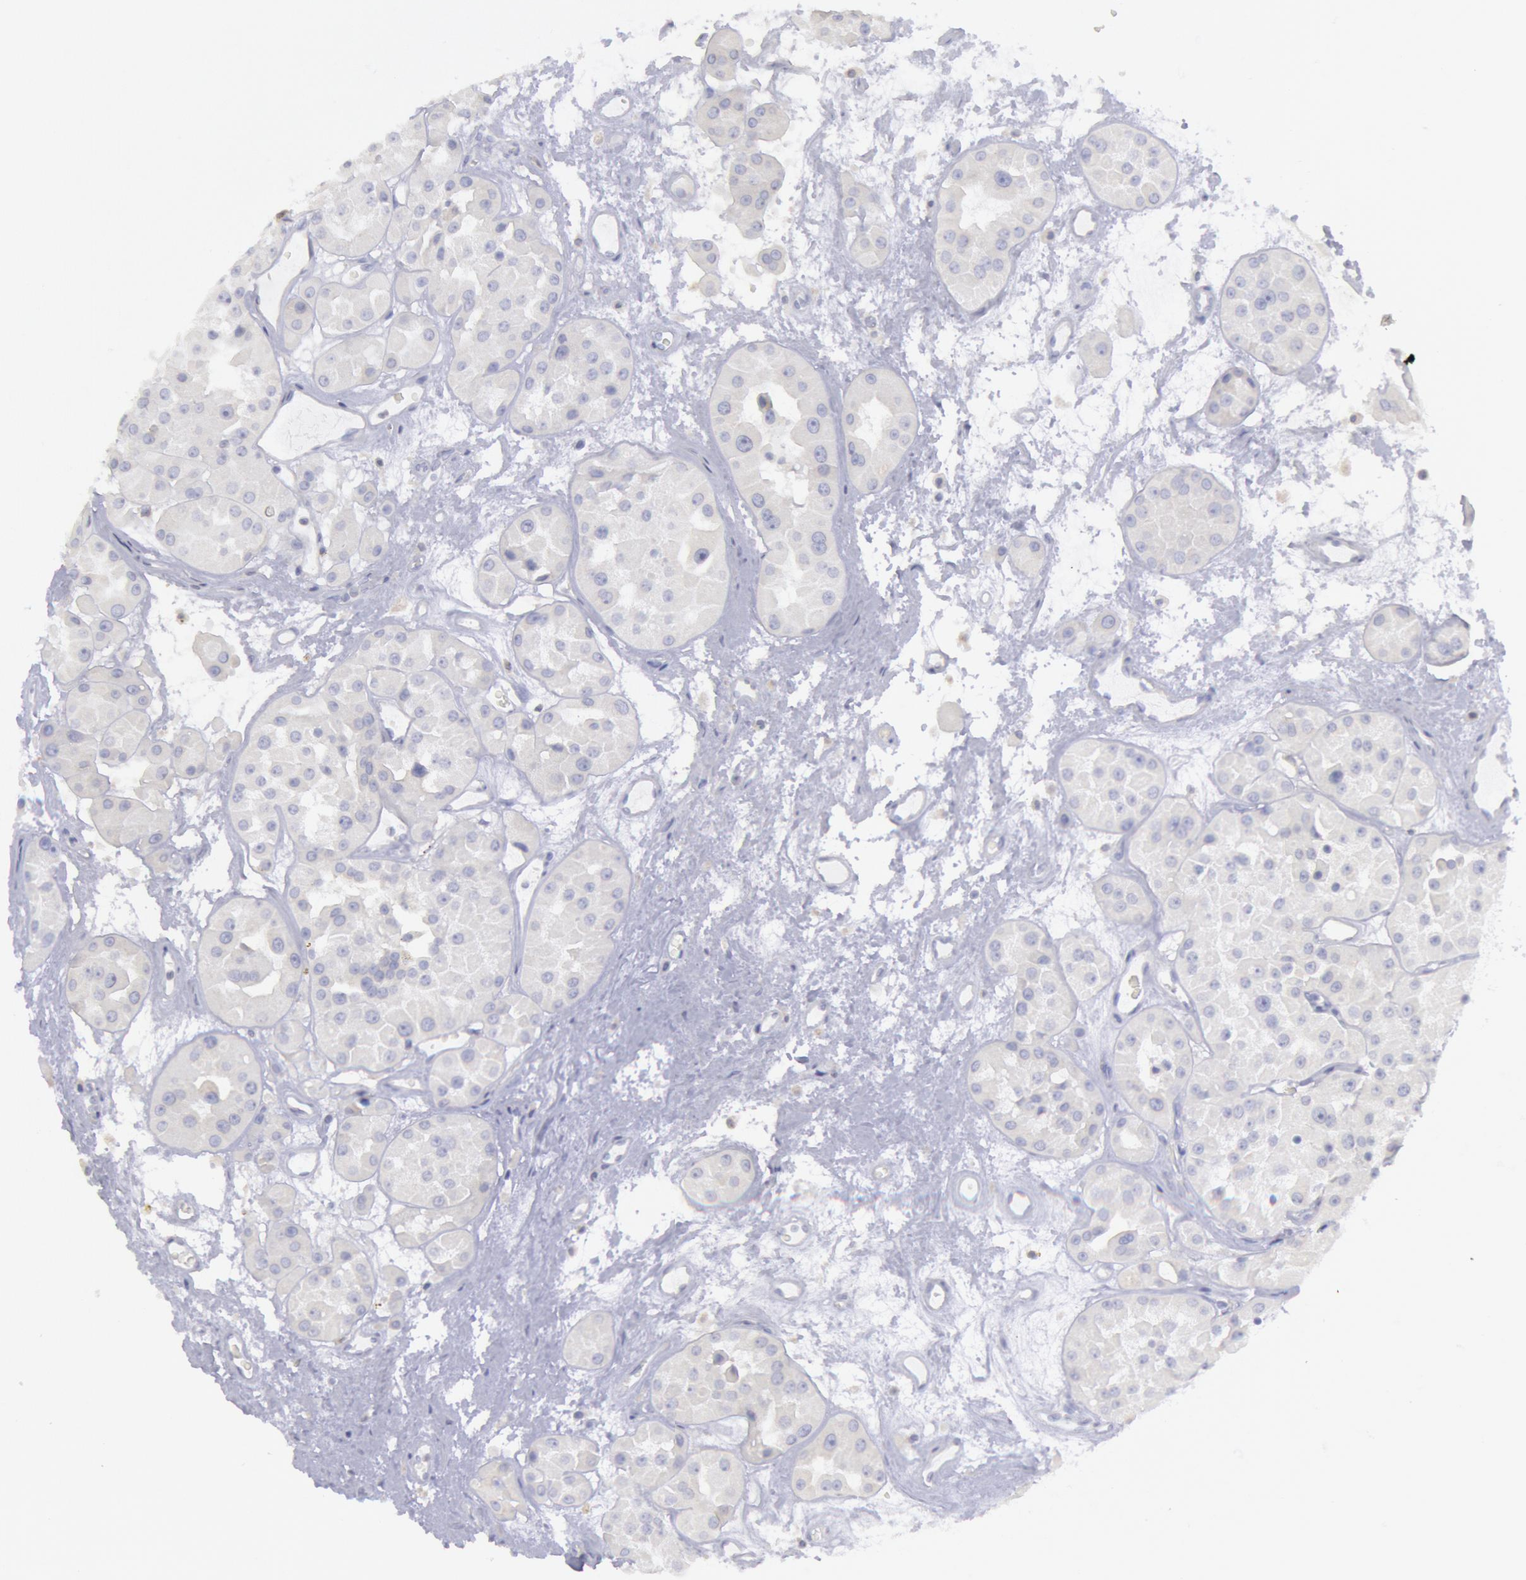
{"staining": {"intensity": "negative", "quantity": "none", "location": "none"}, "tissue": "renal cancer", "cell_type": "Tumor cells", "image_type": "cancer", "snomed": [{"axis": "morphology", "description": "Adenocarcinoma, uncertain malignant potential"}, {"axis": "topography", "description": "Kidney"}], "caption": "High power microscopy image of an IHC image of renal cancer, revealing no significant expression in tumor cells.", "gene": "MYH7", "patient": {"sex": "male", "age": 63}}